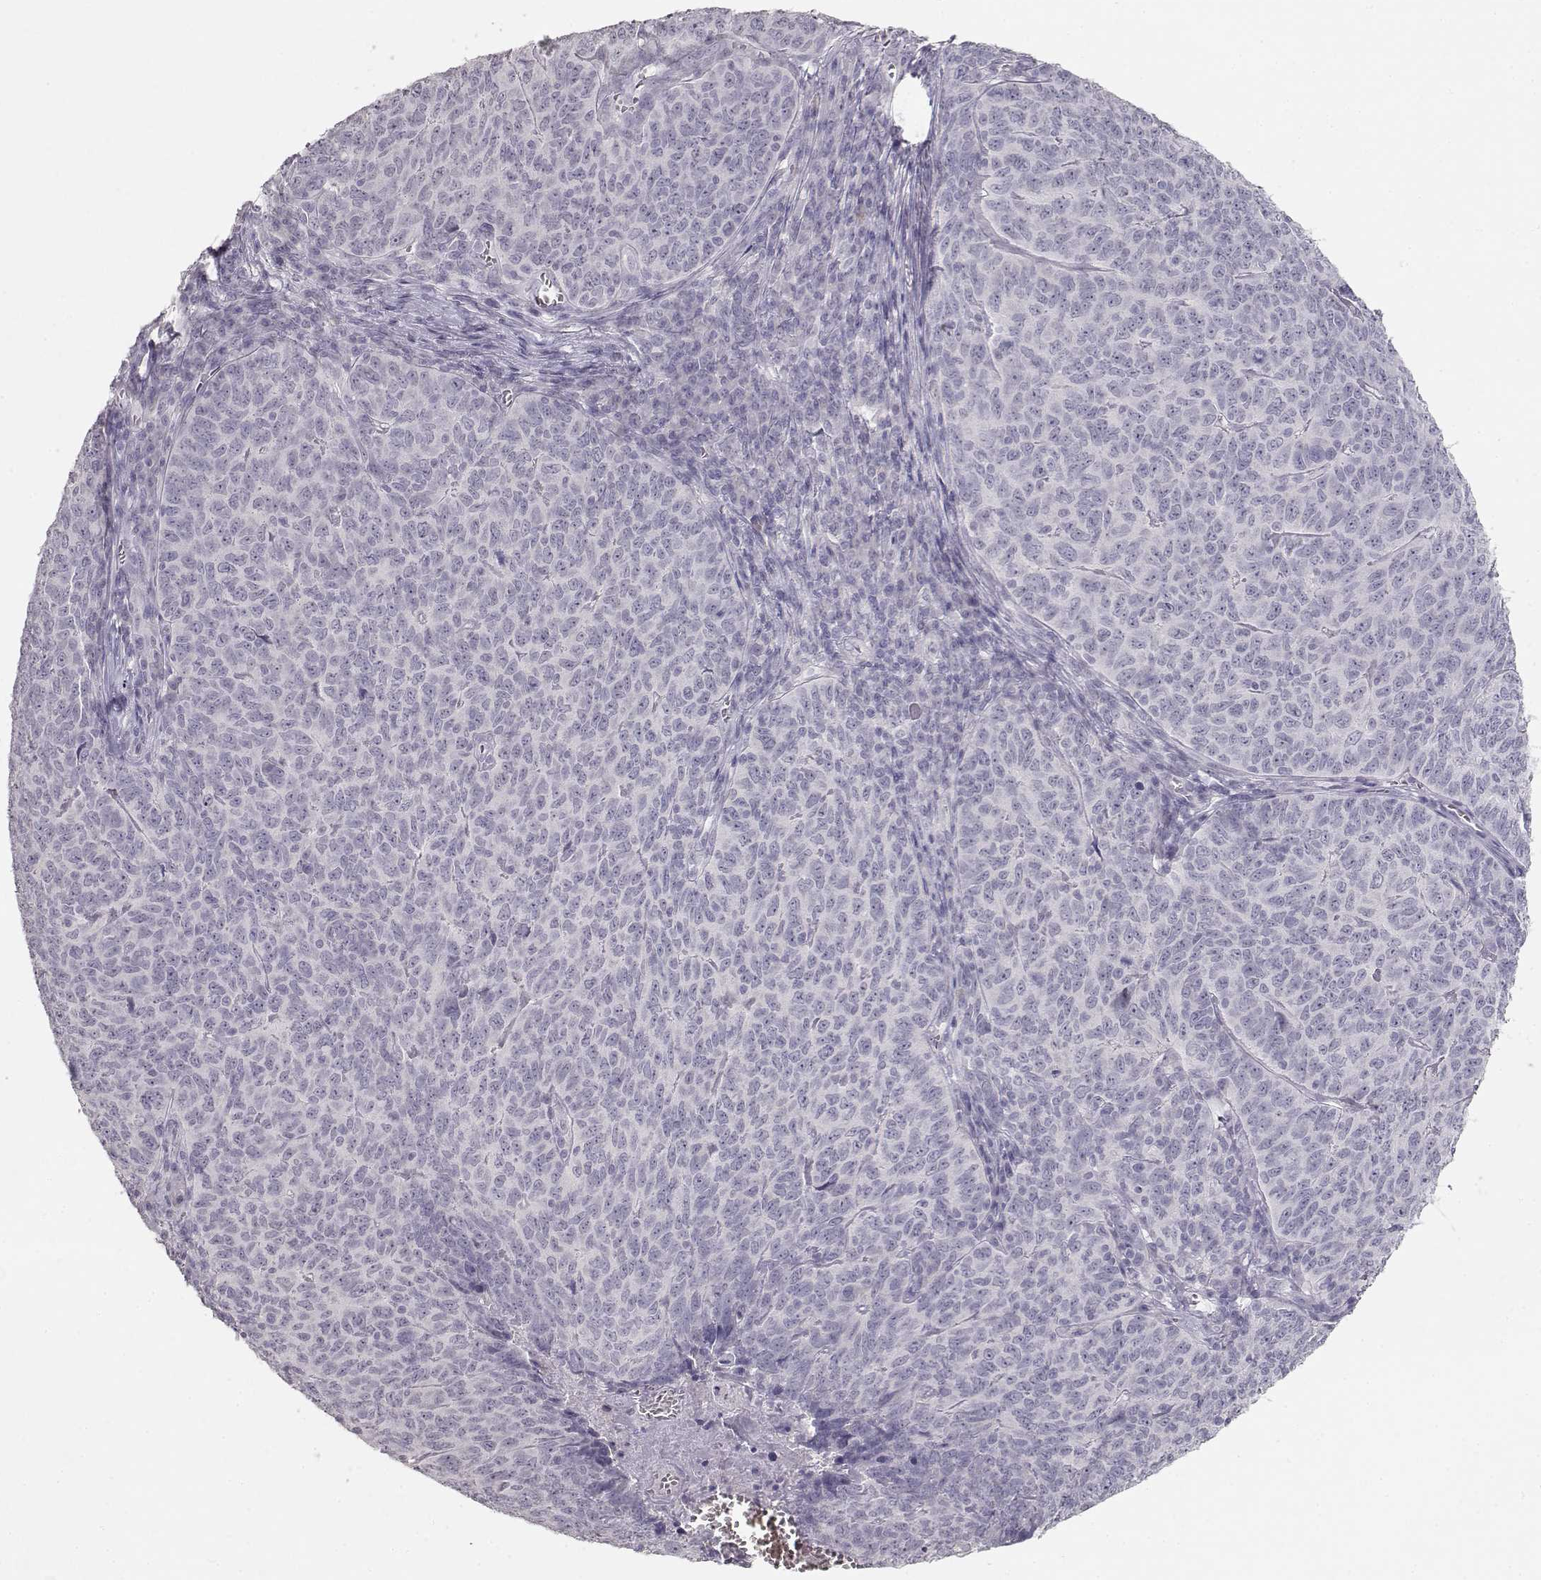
{"staining": {"intensity": "negative", "quantity": "none", "location": "none"}, "tissue": "skin cancer", "cell_type": "Tumor cells", "image_type": "cancer", "snomed": [{"axis": "morphology", "description": "Squamous cell carcinoma, NOS"}, {"axis": "topography", "description": "Skin"}, {"axis": "topography", "description": "Anal"}], "caption": "Tumor cells show no significant expression in skin cancer.", "gene": "TKTL1", "patient": {"sex": "female", "age": 51}}